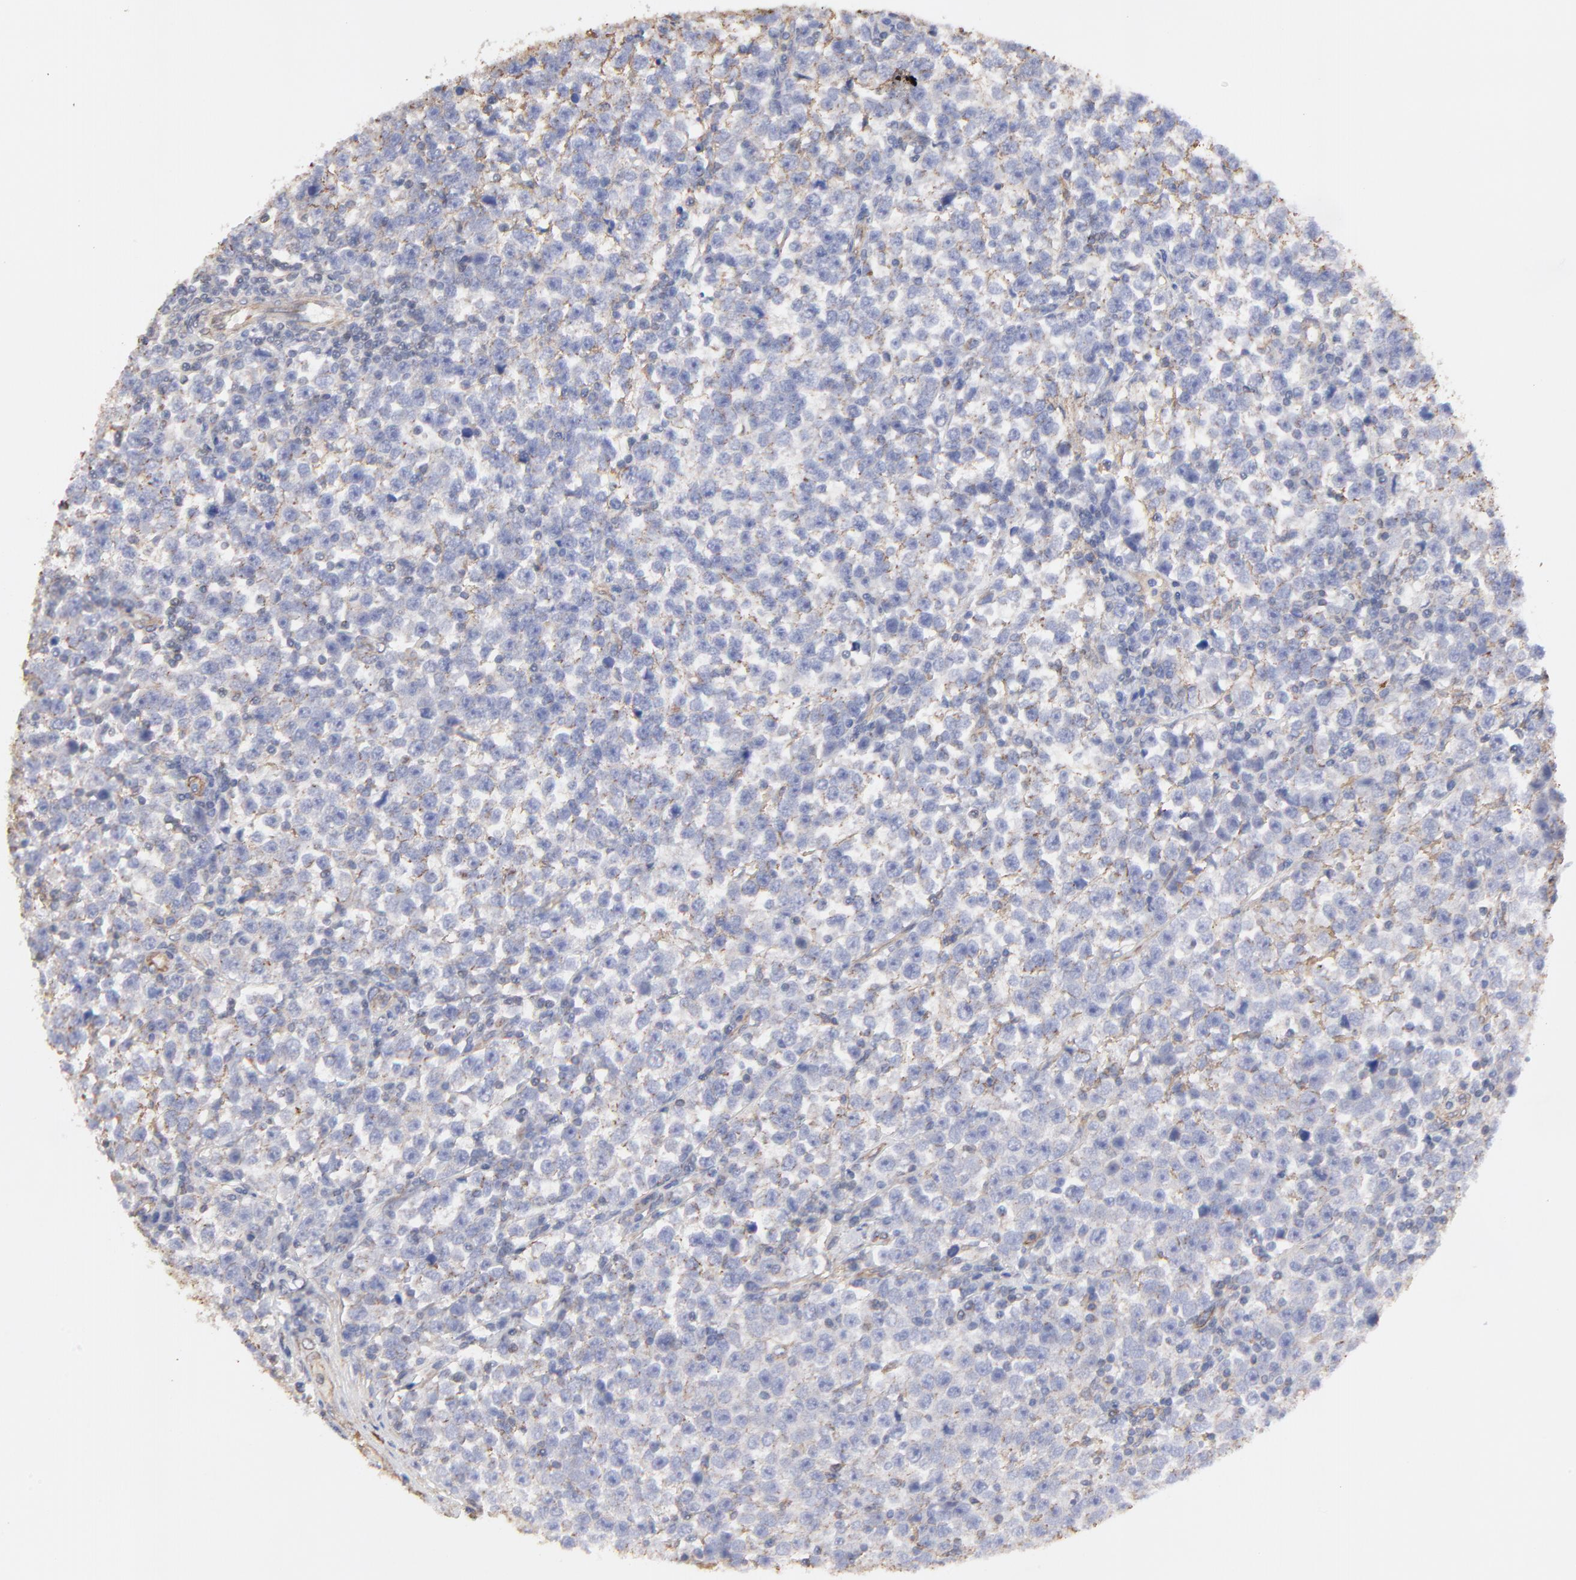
{"staining": {"intensity": "negative", "quantity": "none", "location": "none"}, "tissue": "testis cancer", "cell_type": "Tumor cells", "image_type": "cancer", "snomed": [{"axis": "morphology", "description": "Seminoma, NOS"}, {"axis": "topography", "description": "Testis"}], "caption": "Tumor cells are negative for protein expression in human testis seminoma. (DAB (3,3'-diaminobenzidine) immunohistochemistry (IHC) with hematoxylin counter stain).", "gene": "LRCH2", "patient": {"sex": "male", "age": 43}}